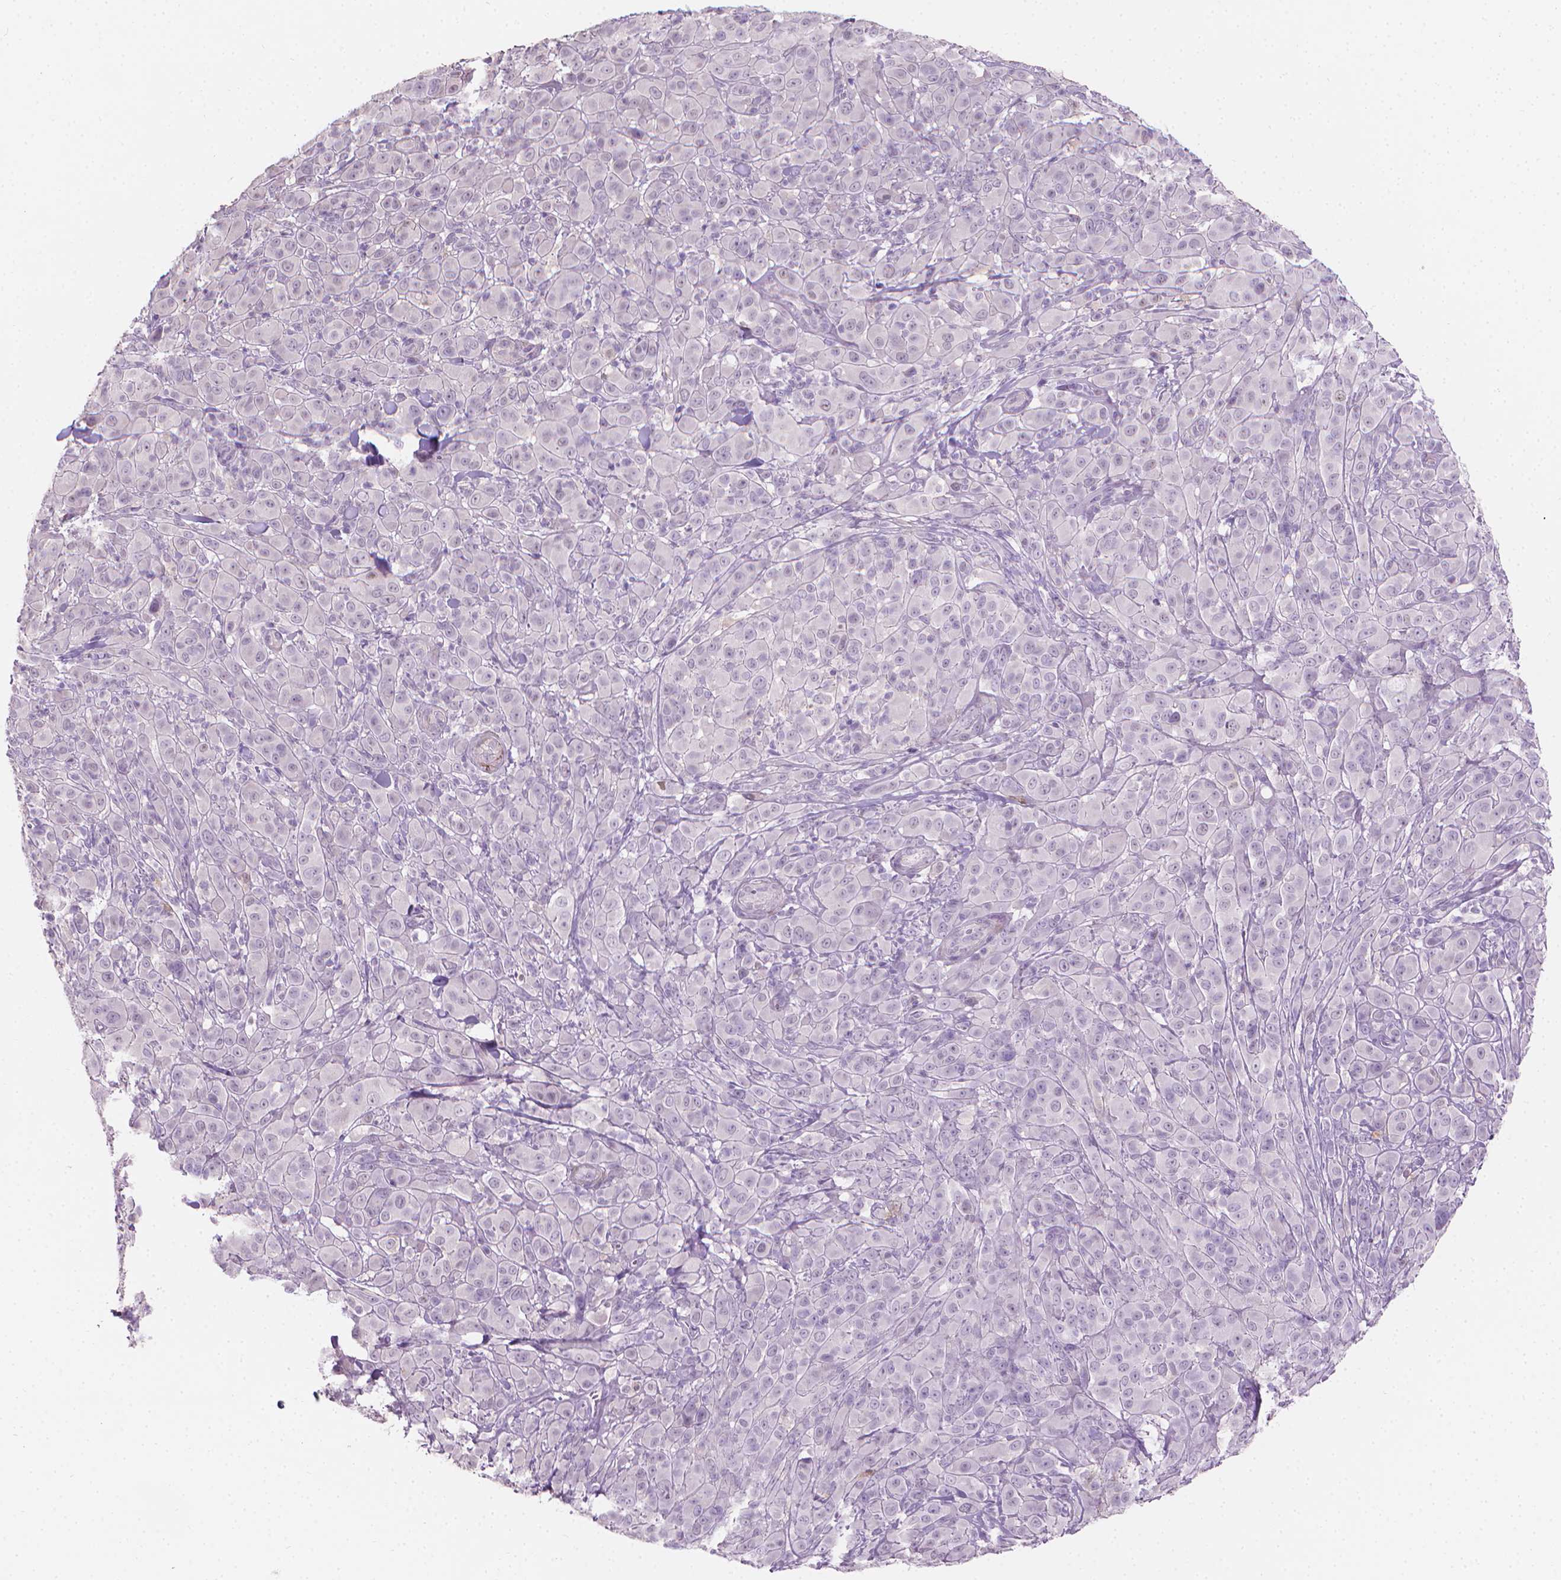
{"staining": {"intensity": "negative", "quantity": "none", "location": "none"}, "tissue": "melanoma", "cell_type": "Tumor cells", "image_type": "cancer", "snomed": [{"axis": "morphology", "description": "Malignant melanoma, NOS"}, {"axis": "topography", "description": "Skin"}], "caption": "Melanoma stained for a protein using IHC reveals no expression tumor cells.", "gene": "GSDMA", "patient": {"sex": "female", "age": 87}}